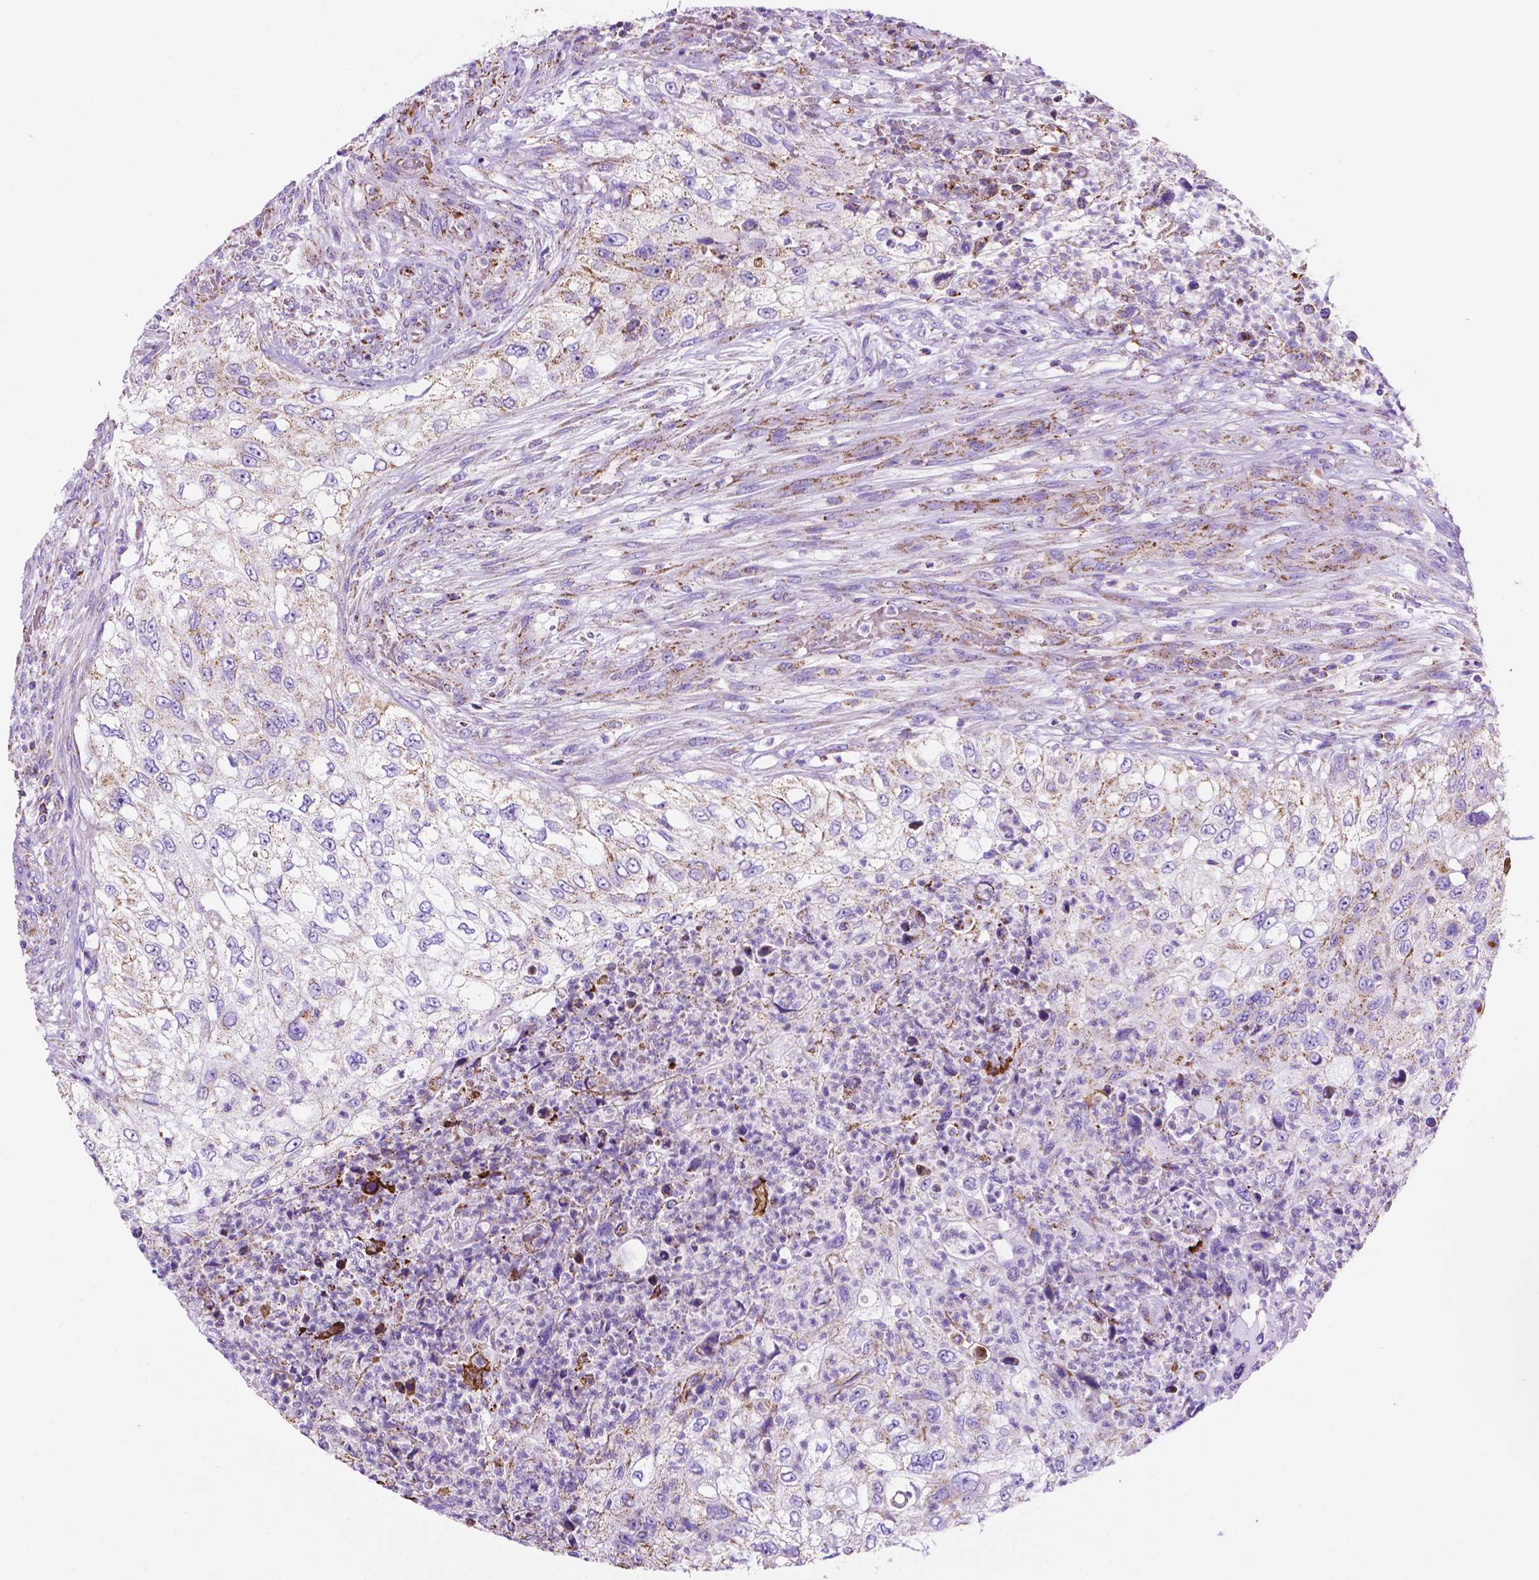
{"staining": {"intensity": "weak", "quantity": "25%-75%", "location": "cytoplasmic/membranous"}, "tissue": "urothelial cancer", "cell_type": "Tumor cells", "image_type": "cancer", "snomed": [{"axis": "morphology", "description": "Urothelial carcinoma, High grade"}, {"axis": "topography", "description": "Urinary bladder"}], "caption": "High-grade urothelial carcinoma stained with a brown dye displays weak cytoplasmic/membranous positive positivity in about 25%-75% of tumor cells.", "gene": "GDPD5", "patient": {"sex": "female", "age": 60}}